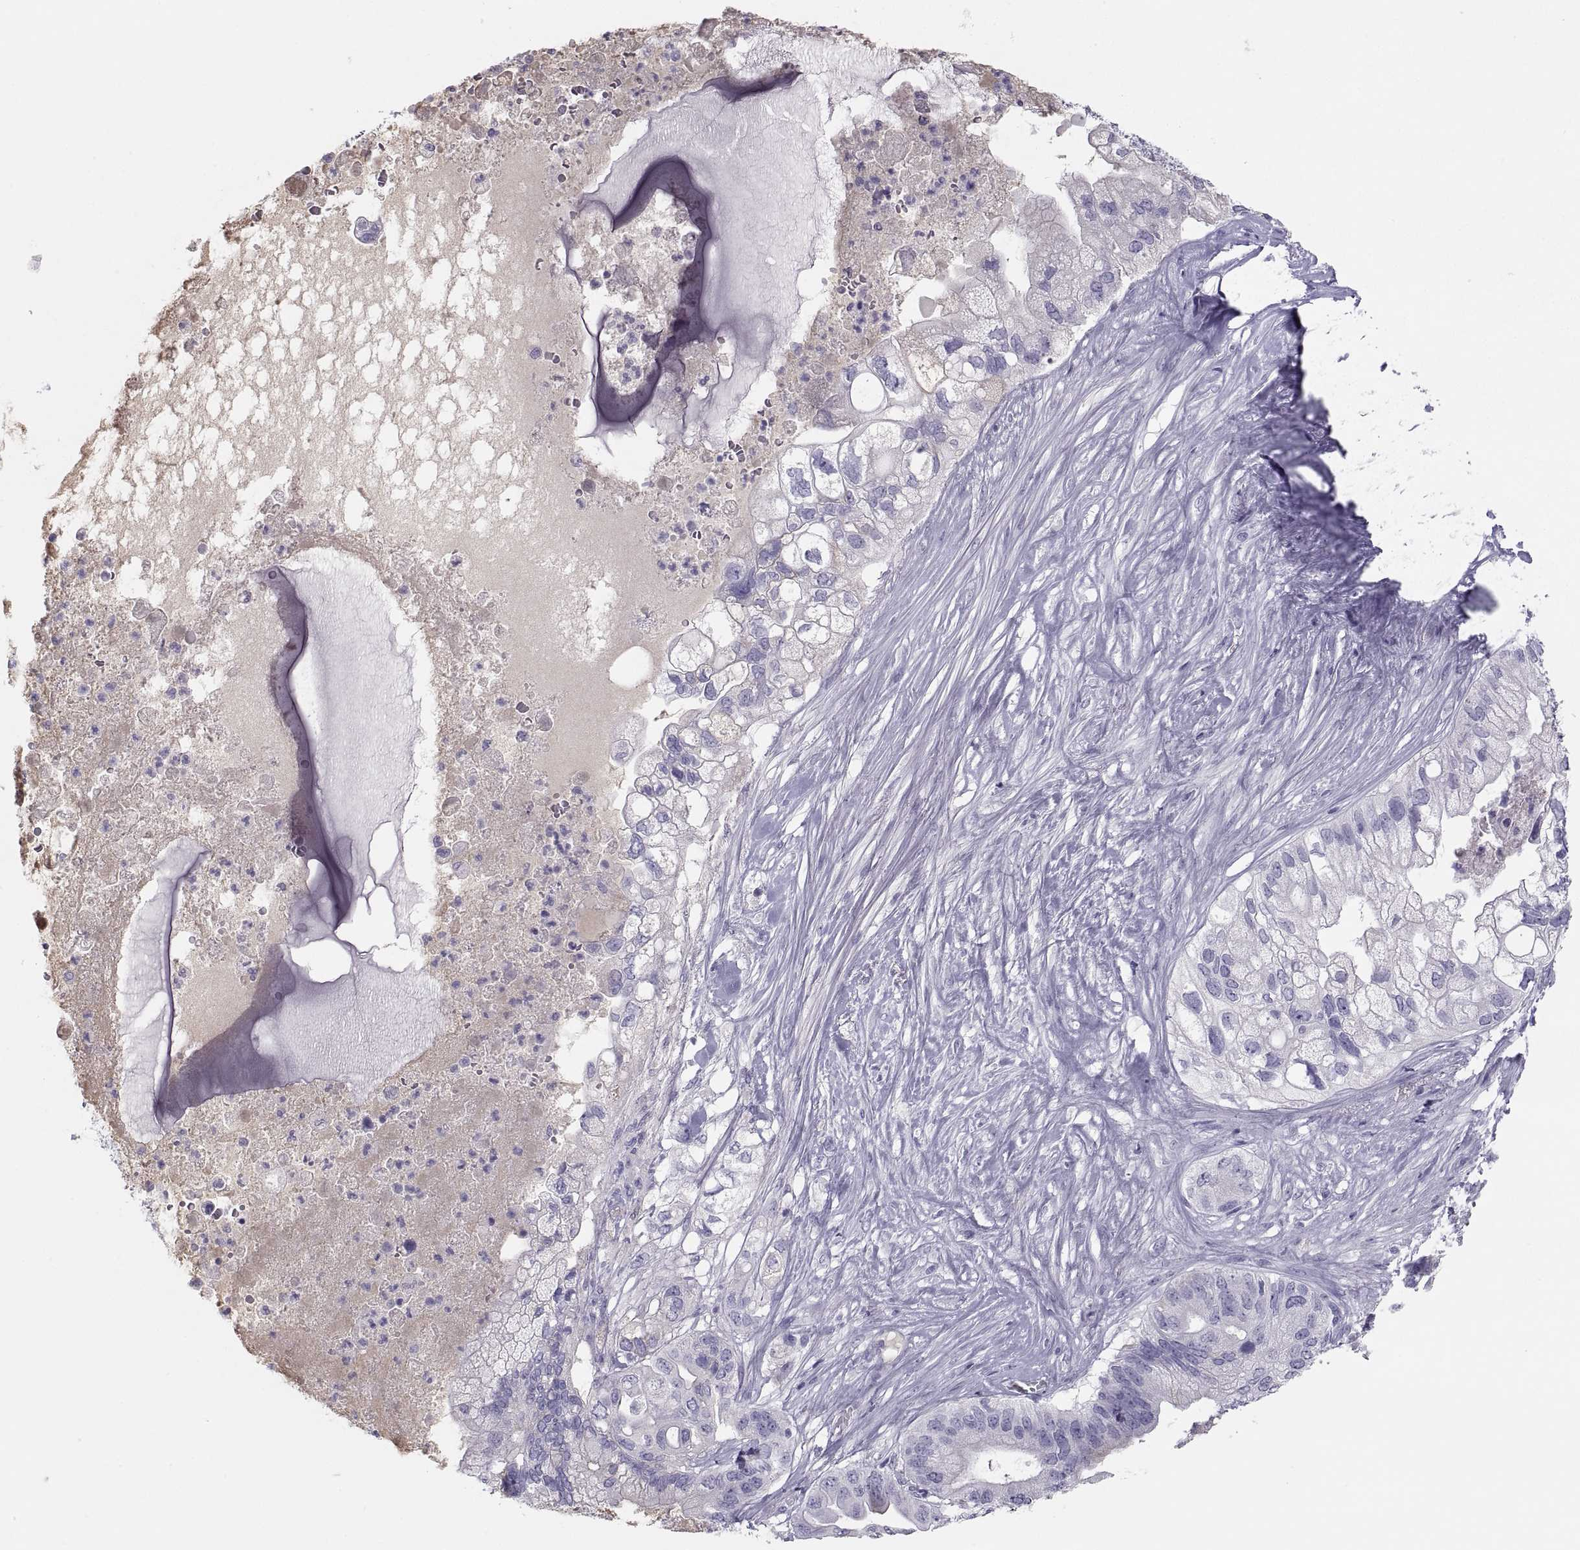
{"staining": {"intensity": "negative", "quantity": "none", "location": "none"}, "tissue": "pancreatic cancer", "cell_type": "Tumor cells", "image_type": "cancer", "snomed": [{"axis": "morphology", "description": "Adenocarcinoma, NOS"}, {"axis": "topography", "description": "Pancreas"}], "caption": "DAB immunohistochemical staining of adenocarcinoma (pancreatic) reveals no significant expression in tumor cells.", "gene": "MAGEB2", "patient": {"sex": "female", "age": 72}}